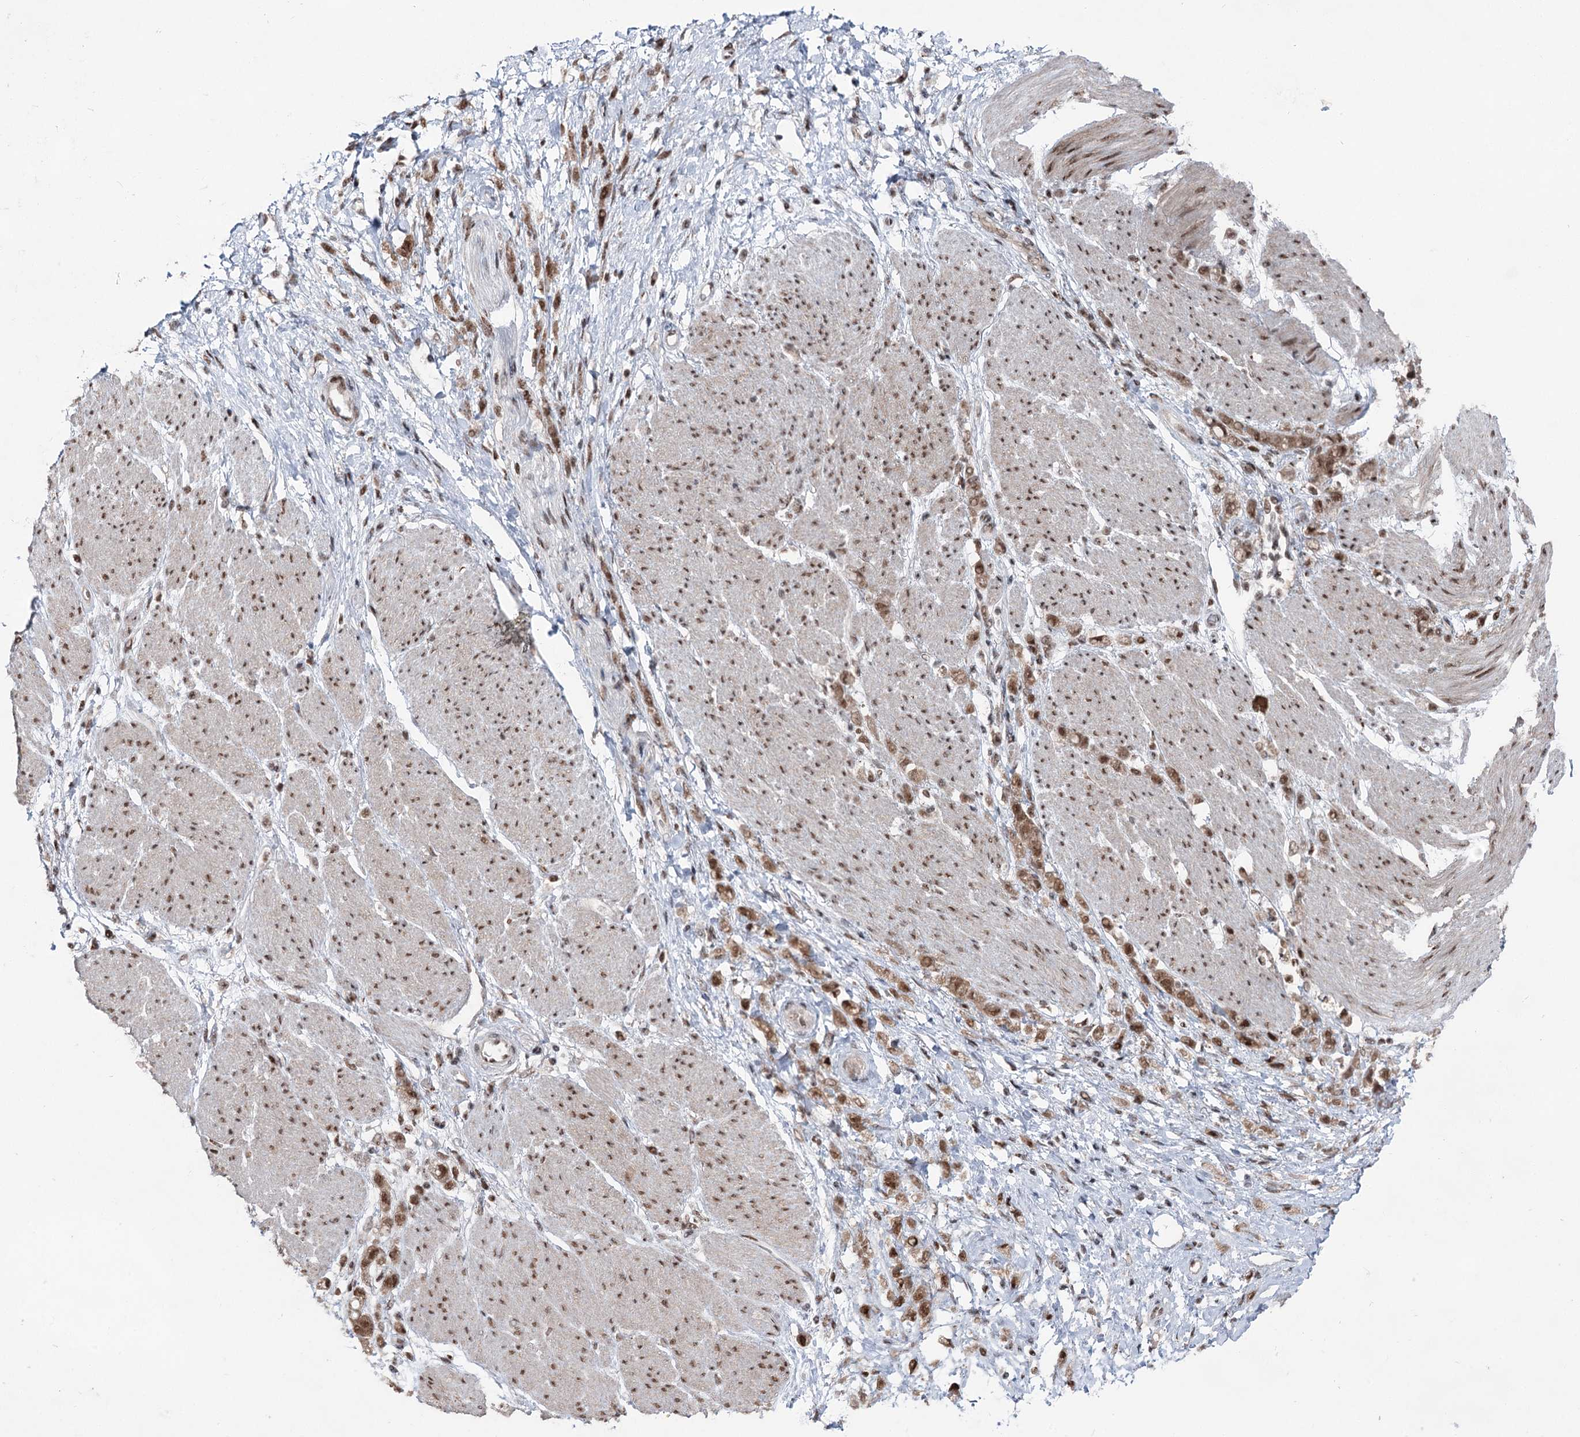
{"staining": {"intensity": "moderate", "quantity": ">75%", "location": "cytoplasmic/membranous,nuclear"}, "tissue": "stomach cancer", "cell_type": "Tumor cells", "image_type": "cancer", "snomed": [{"axis": "morphology", "description": "Adenocarcinoma, NOS"}, {"axis": "topography", "description": "Stomach"}], "caption": "This is a micrograph of immunohistochemistry (IHC) staining of stomach cancer (adenocarcinoma), which shows moderate positivity in the cytoplasmic/membranous and nuclear of tumor cells.", "gene": "ZCCHC8", "patient": {"sex": "female", "age": 60}}